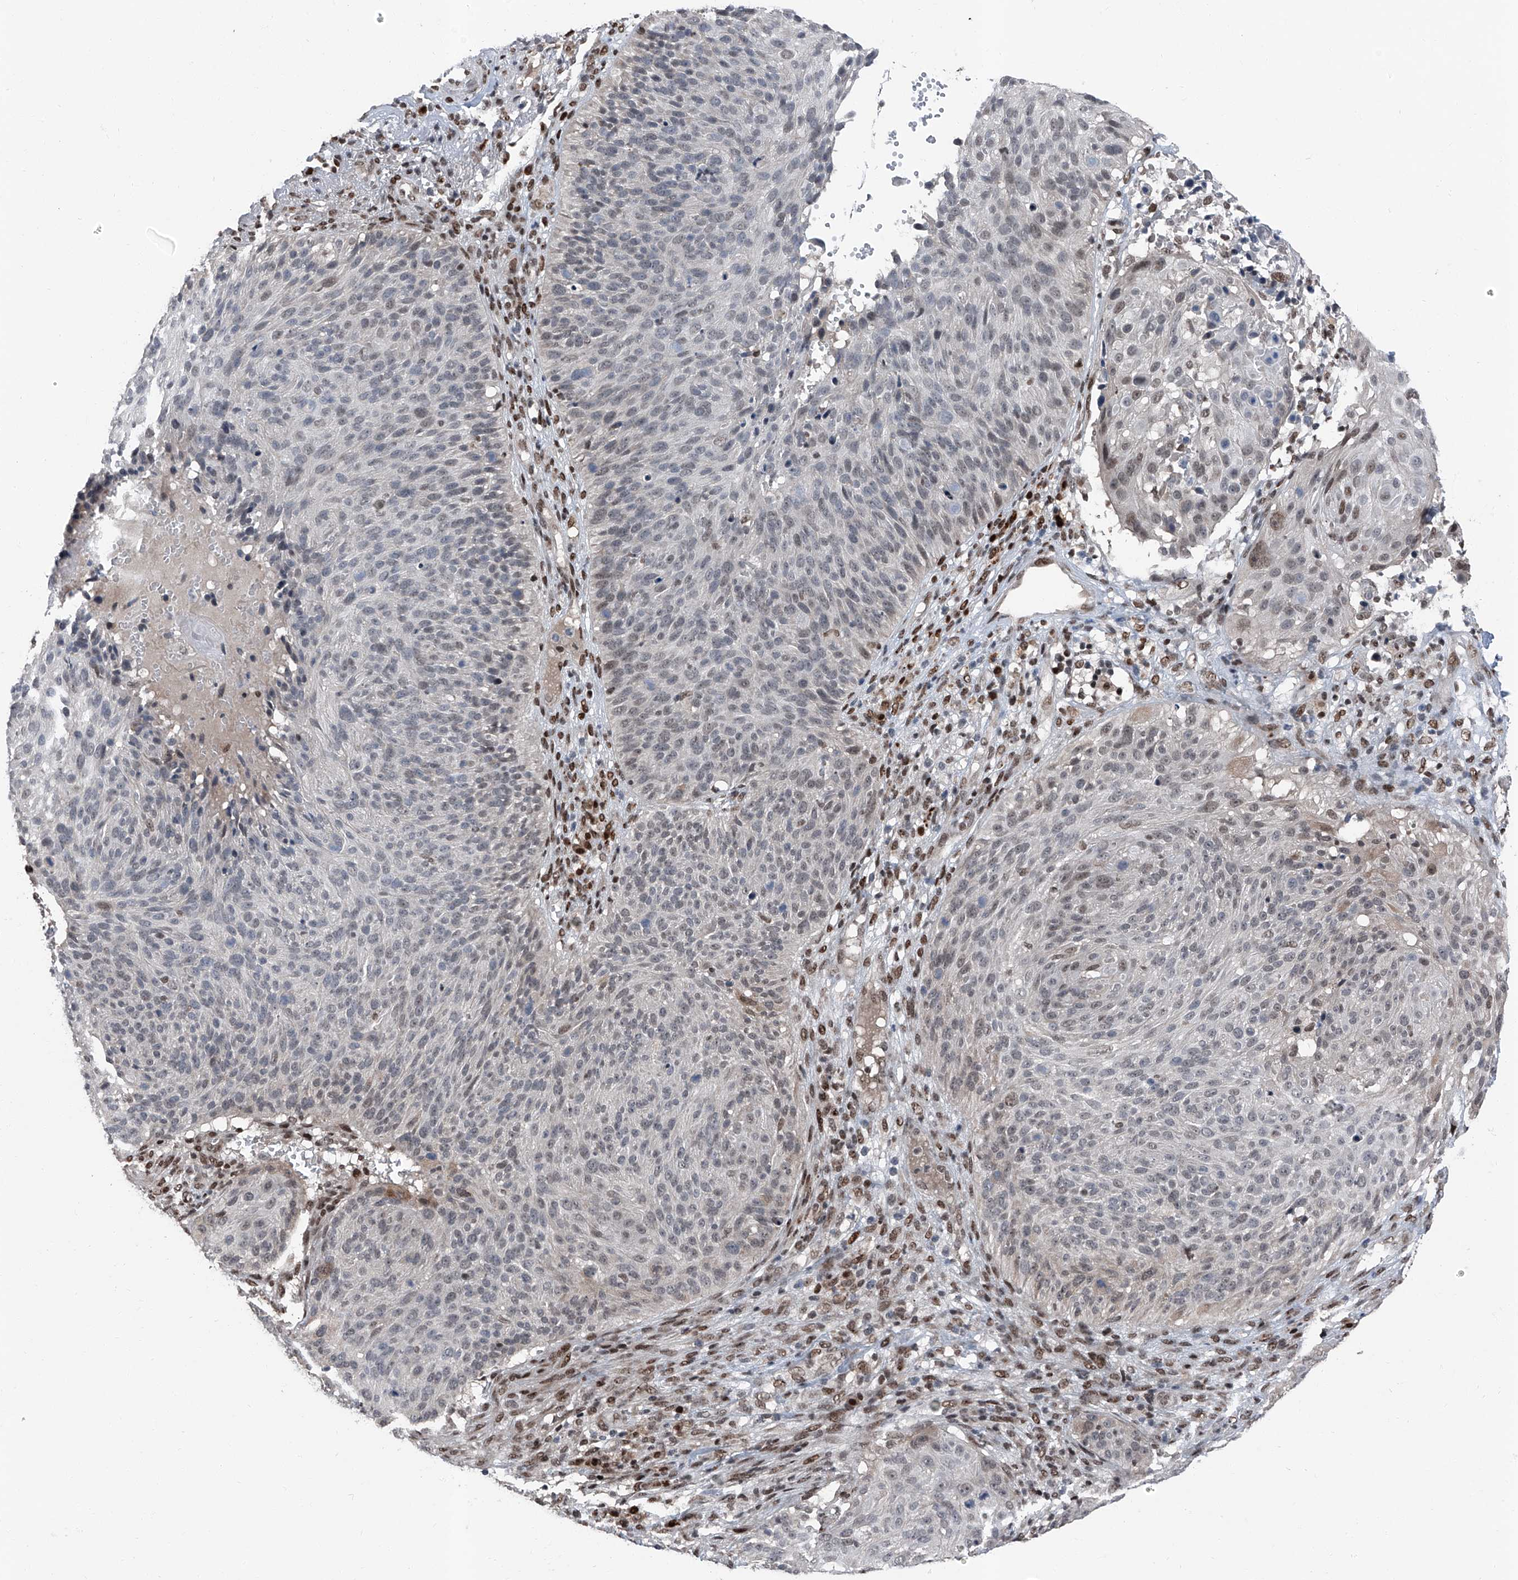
{"staining": {"intensity": "weak", "quantity": "<25%", "location": "nuclear"}, "tissue": "cervical cancer", "cell_type": "Tumor cells", "image_type": "cancer", "snomed": [{"axis": "morphology", "description": "Squamous cell carcinoma, NOS"}, {"axis": "topography", "description": "Cervix"}], "caption": "IHC of cervical cancer (squamous cell carcinoma) shows no expression in tumor cells. (Immunohistochemistry, brightfield microscopy, high magnification).", "gene": "BMI1", "patient": {"sex": "female", "age": 74}}